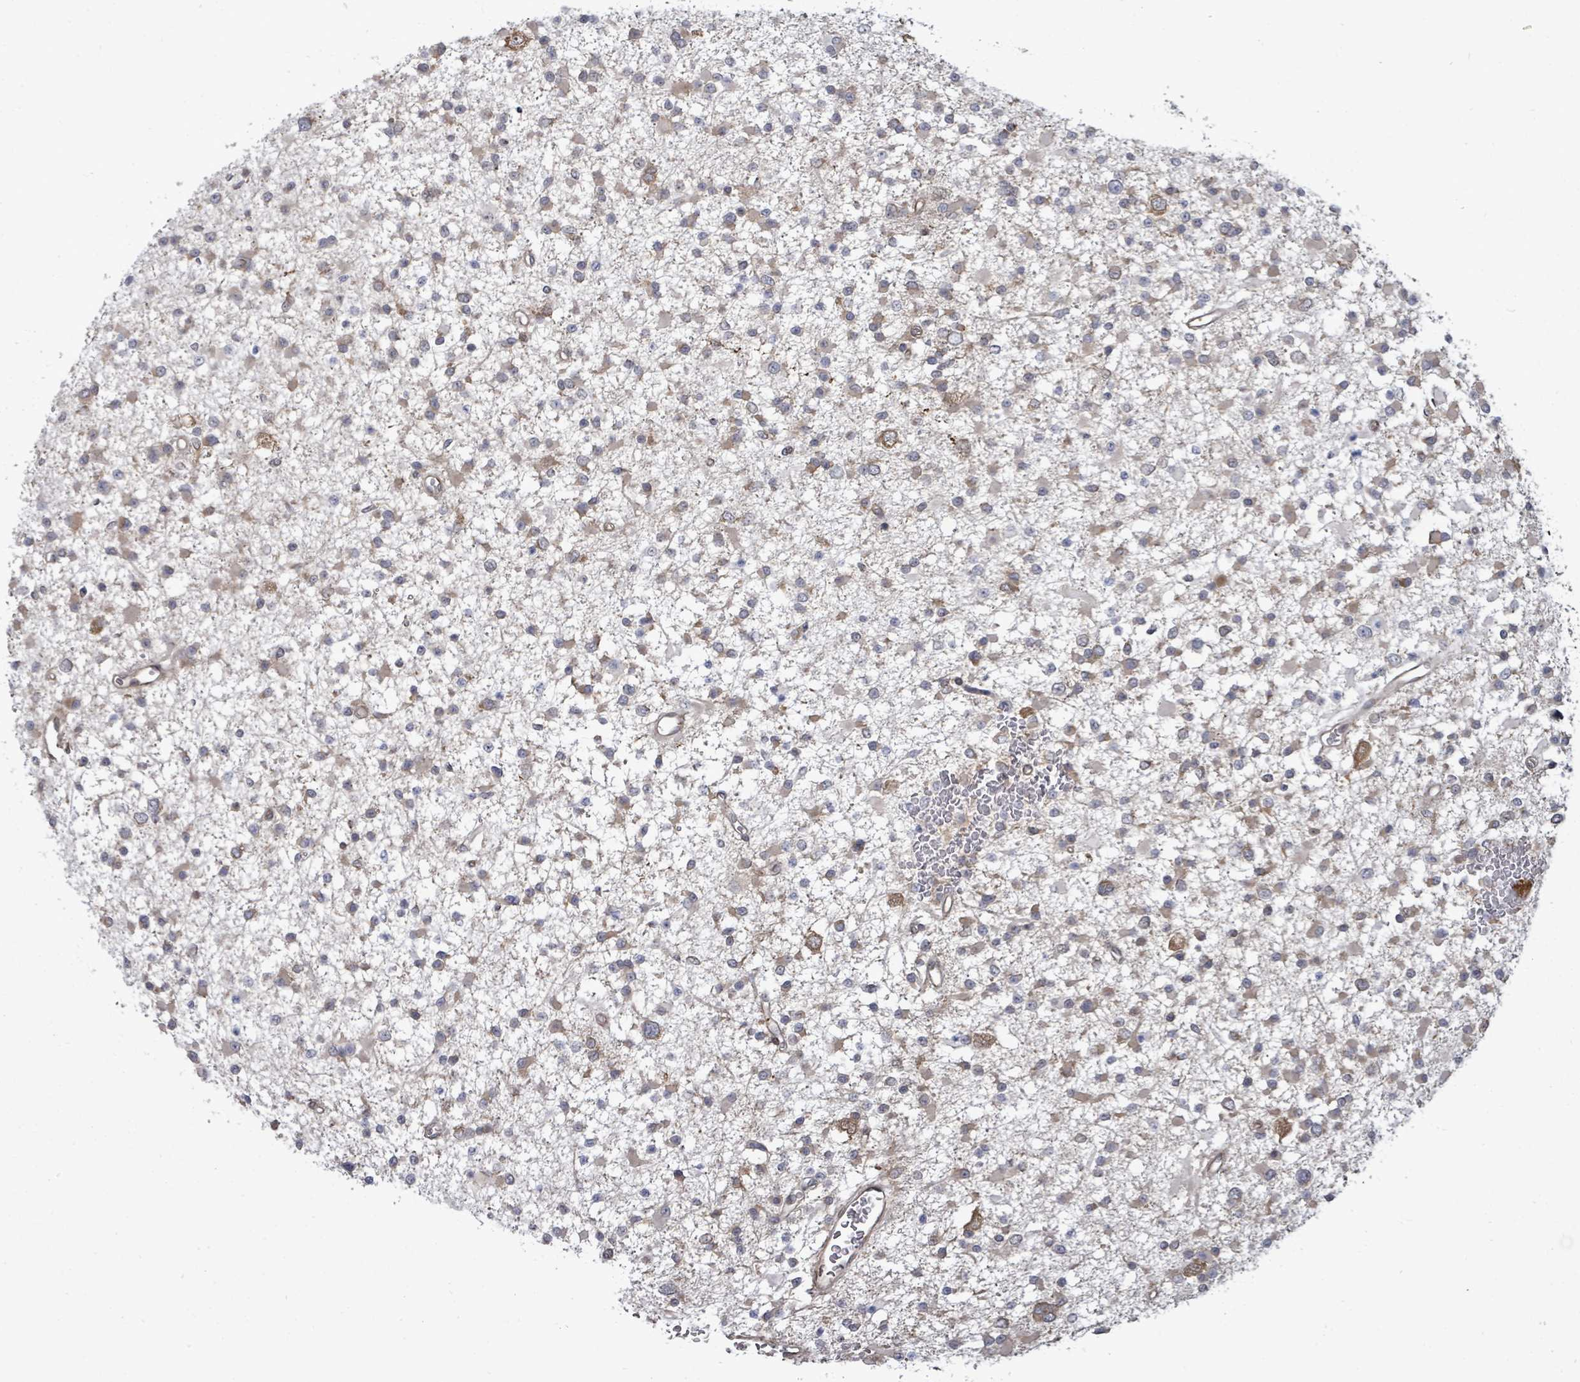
{"staining": {"intensity": "moderate", "quantity": "25%-75%", "location": "cytoplasmic/membranous"}, "tissue": "glioma", "cell_type": "Tumor cells", "image_type": "cancer", "snomed": [{"axis": "morphology", "description": "Glioma, malignant, Low grade"}, {"axis": "topography", "description": "Brain"}], "caption": "Brown immunohistochemical staining in human glioma demonstrates moderate cytoplasmic/membranous expression in about 25%-75% of tumor cells. (brown staining indicates protein expression, while blue staining denotes nuclei).", "gene": "EIF3C", "patient": {"sex": "female", "age": 22}}